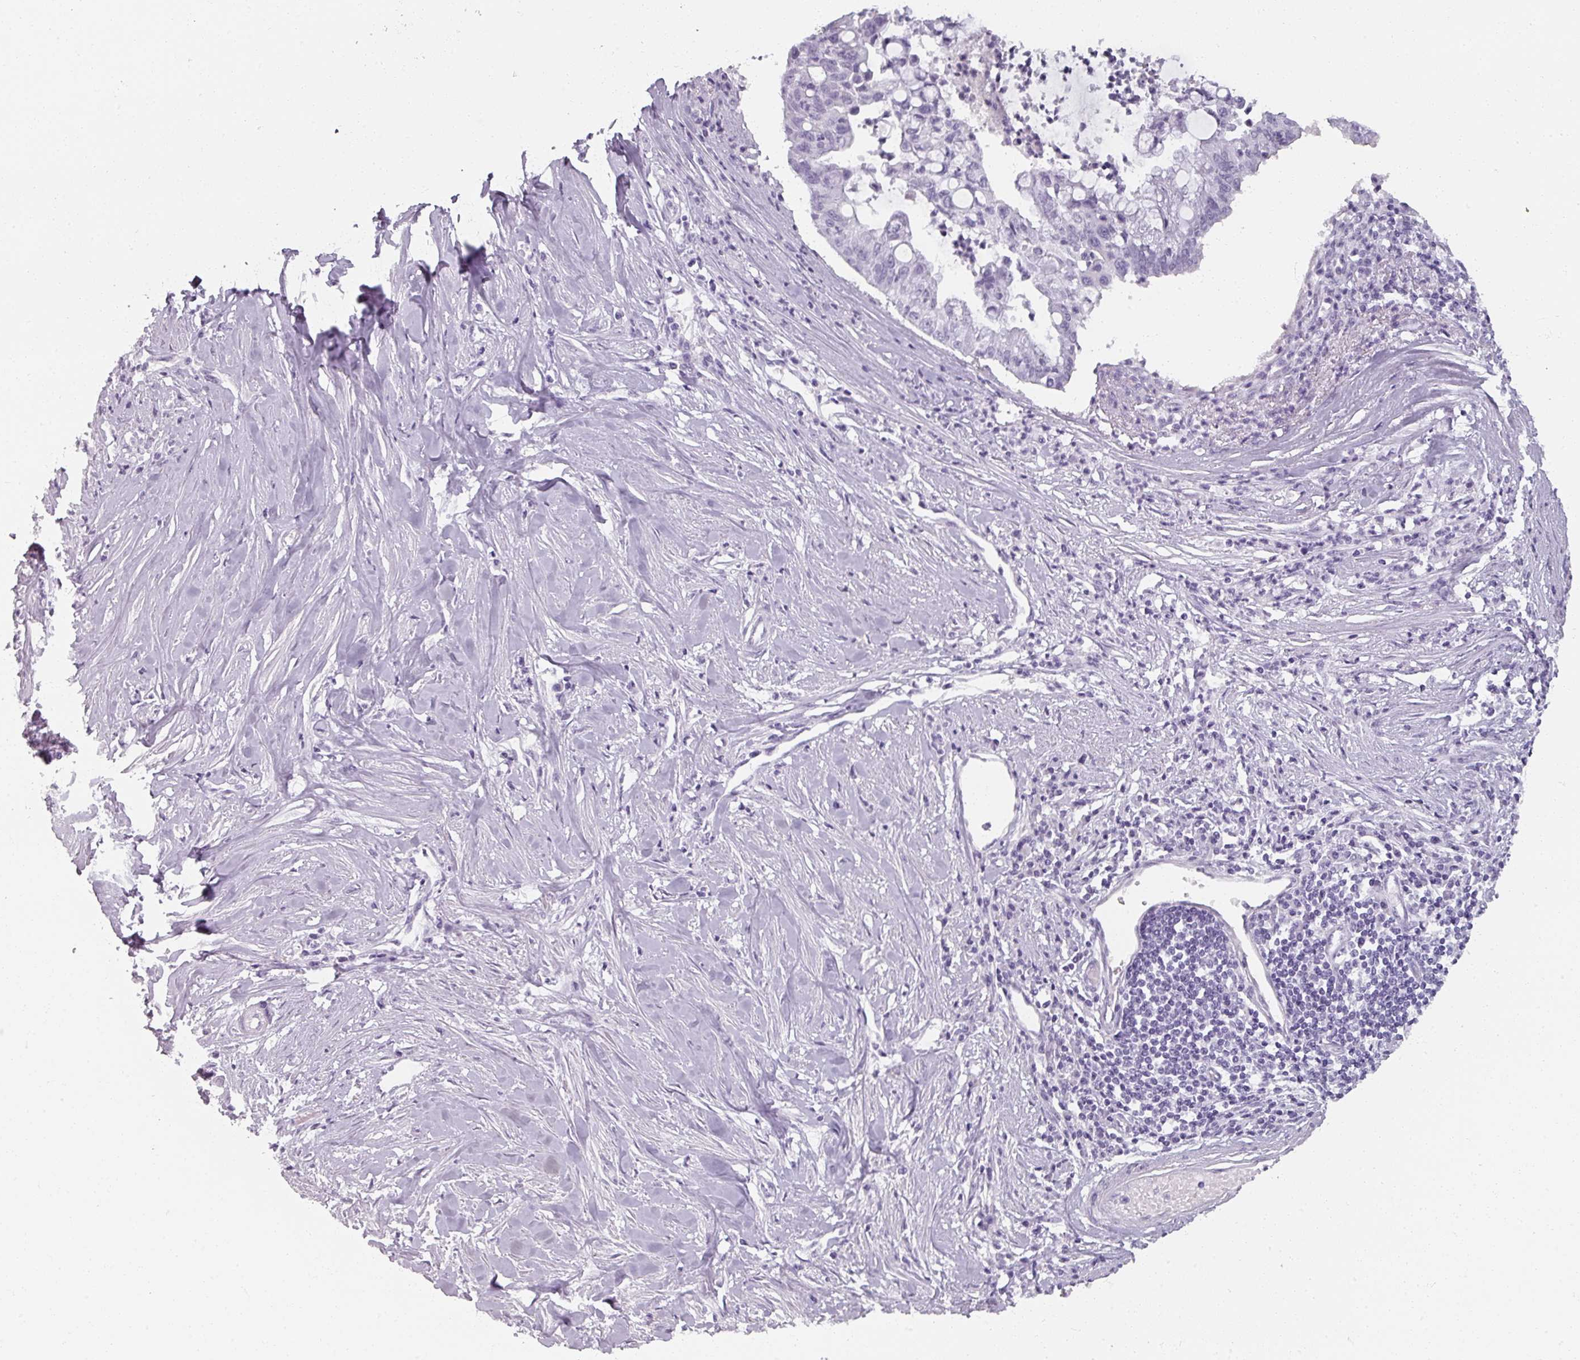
{"staining": {"intensity": "negative", "quantity": "none", "location": "none"}, "tissue": "pancreatic cancer", "cell_type": "Tumor cells", "image_type": "cancer", "snomed": [{"axis": "morphology", "description": "Adenocarcinoma, NOS"}, {"axis": "topography", "description": "Pancreas"}], "caption": "Human adenocarcinoma (pancreatic) stained for a protein using immunohistochemistry (IHC) reveals no positivity in tumor cells.", "gene": "REG3G", "patient": {"sex": "male", "age": 73}}